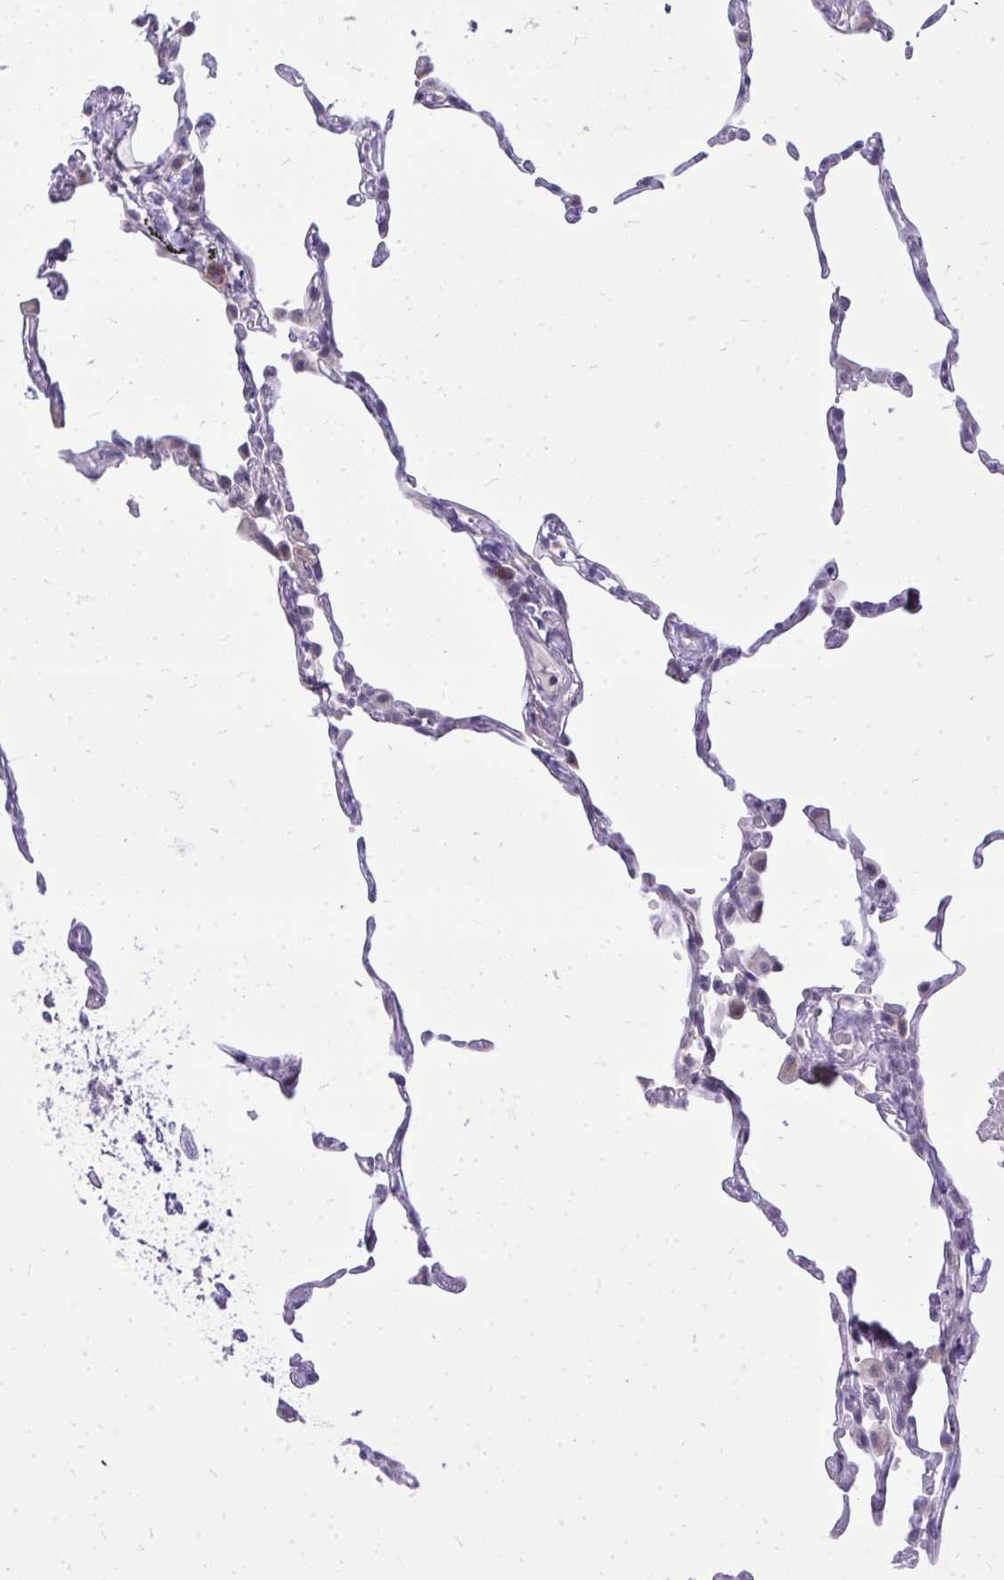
{"staining": {"intensity": "negative", "quantity": "none", "location": "none"}, "tissue": "lung", "cell_type": "Alveolar cells", "image_type": "normal", "snomed": [{"axis": "morphology", "description": "Normal tissue, NOS"}, {"axis": "topography", "description": "Lung"}], "caption": "High power microscopy image of an immunohistochemistry histopathology image of unremarkable lung, revealing no significant staining in alveolar cells.", "gene": "SPTBN2", "patient": {"sex": "female", "age": 57}}